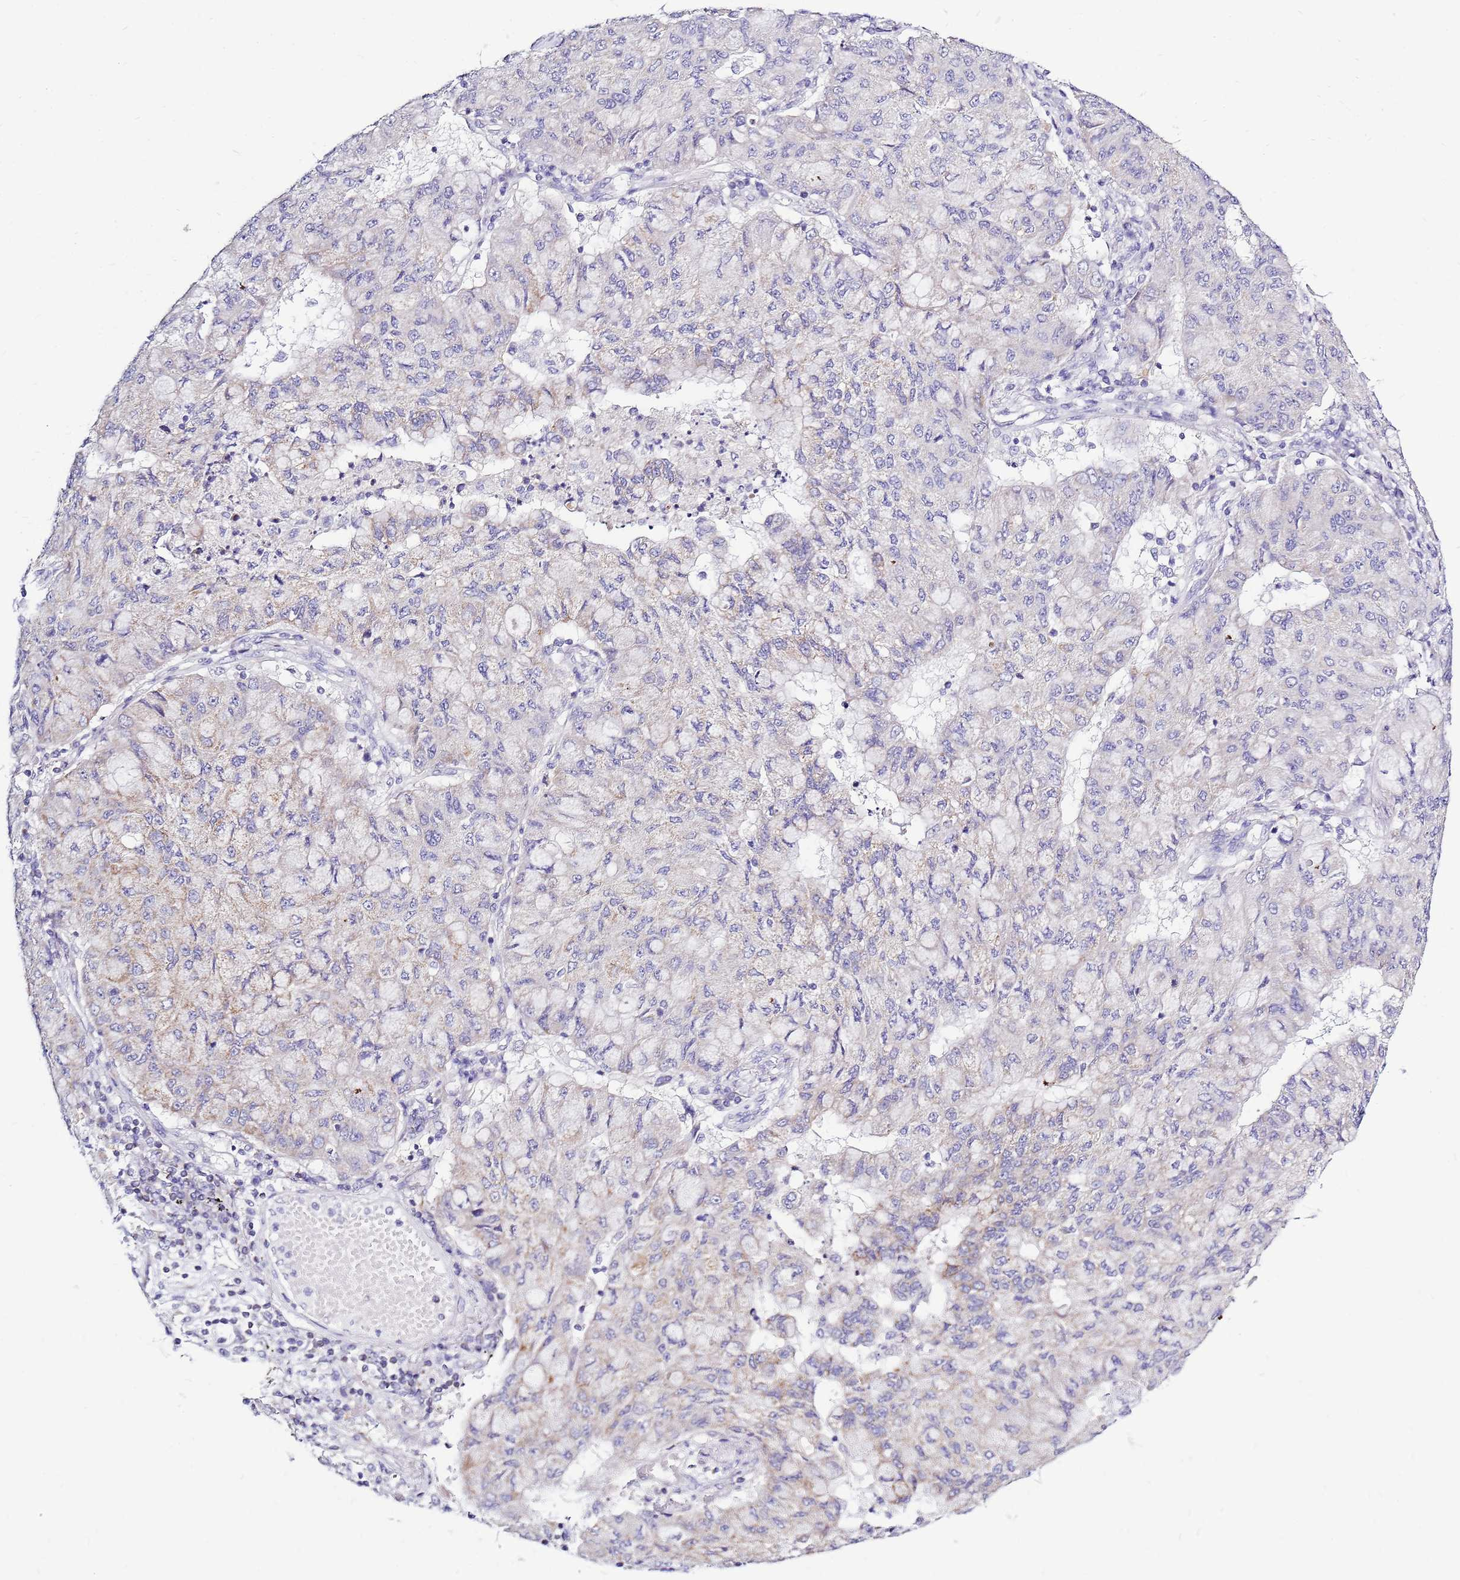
{"staining": {"intensity": "weak", "quantity": "<25%", "location": "cytoplasmic/membranous"}, "tissue": "lung cancer", "cell_type": "Tumor cells", "image_type": "cancer", "snomed": [{"axis": "morphology", "description": "Squamous cell carcinoma, NOS"}, {"axis": "topography", "description": "Lung"}], "caption": "Tumor cells show no significant staining in lung squamous cell carcinoma. (DAB (3,3'-diaminobenzidine) immunohistochemistry visualized using brightfield microscopy, high magnification).", "gene": "IGF1R", "patient": {"sex": "male", "age": 74}}